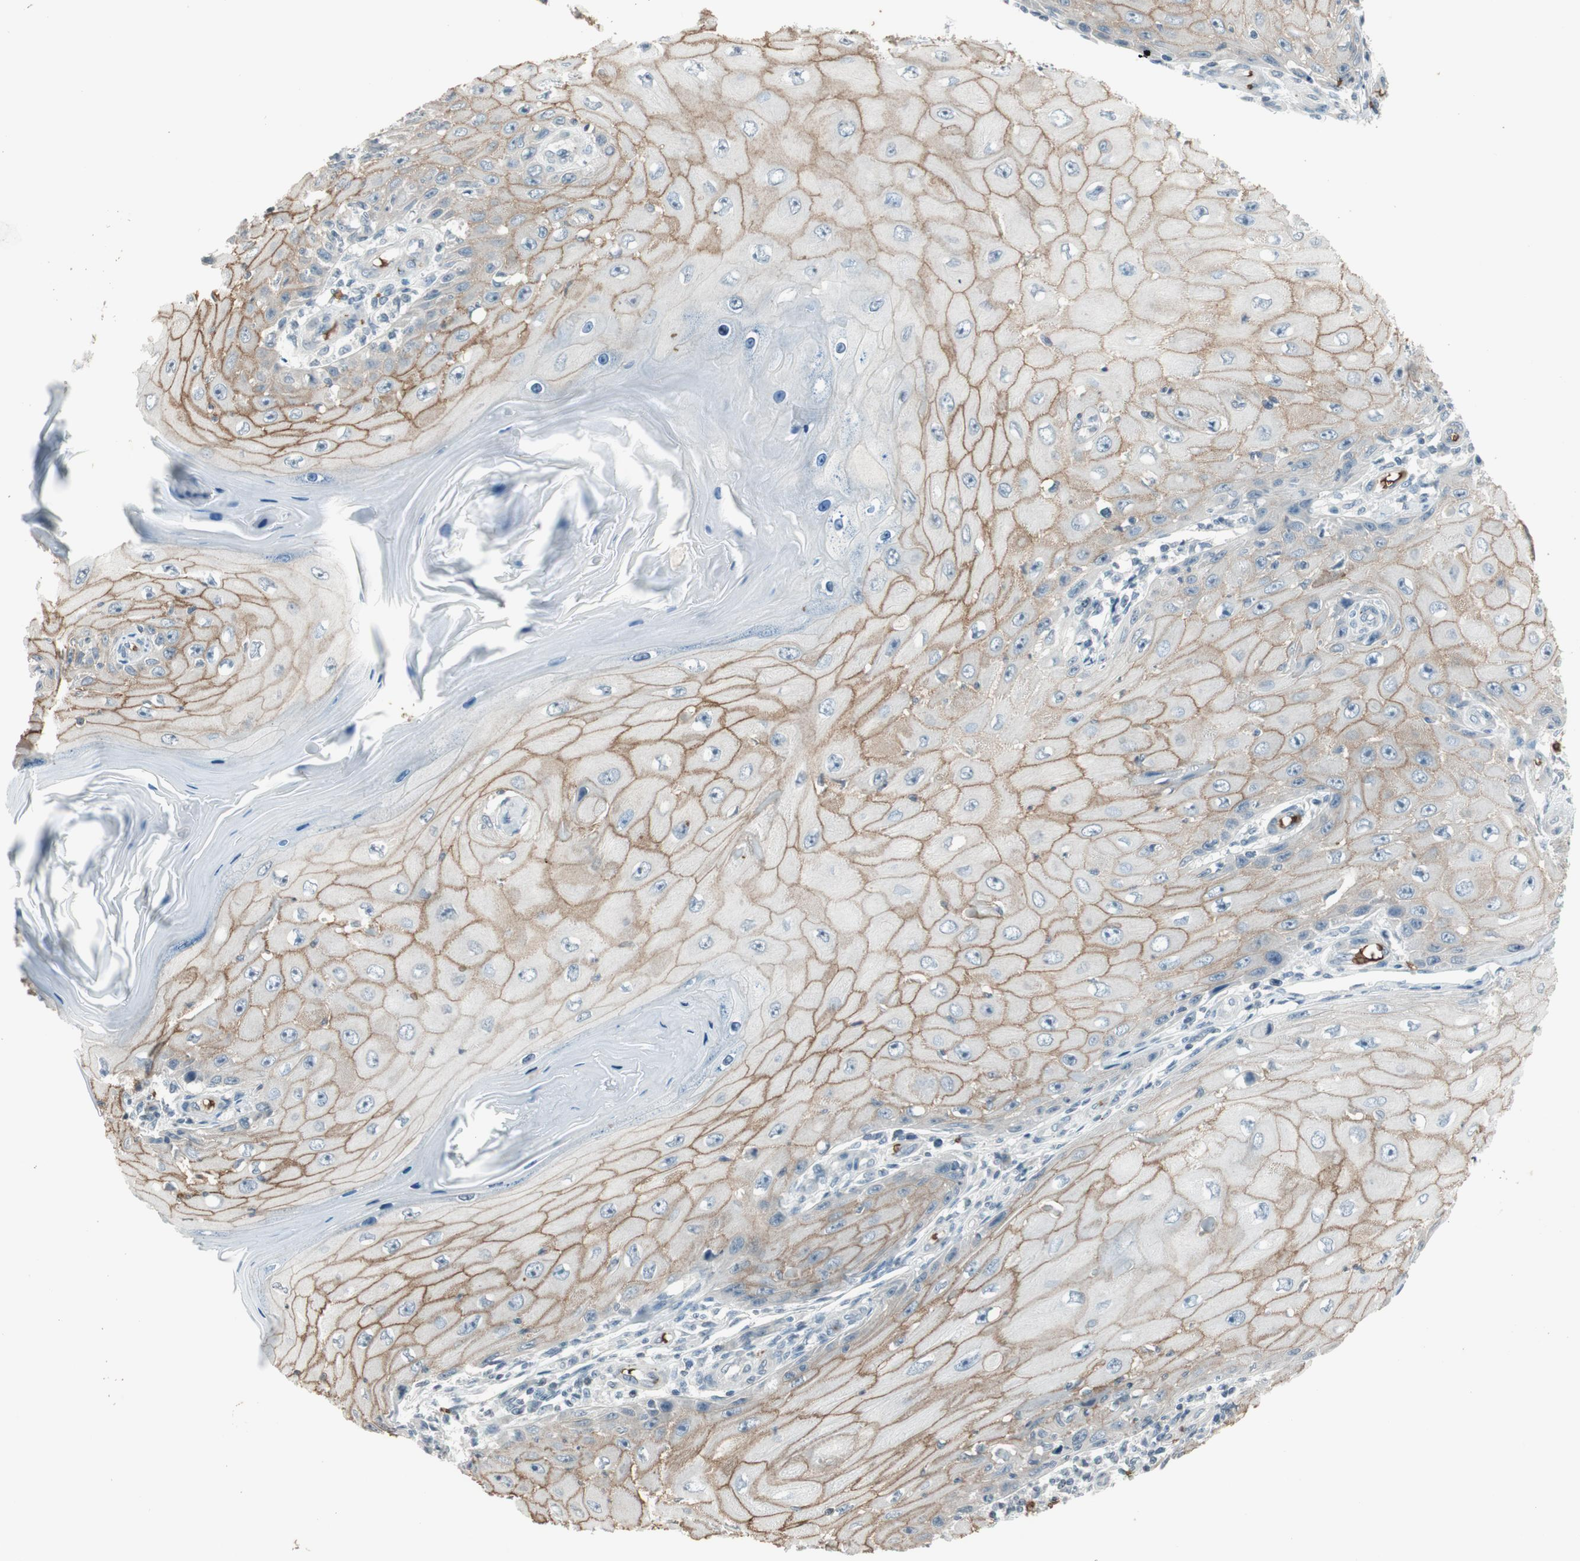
{"staining": {"intensity": "moderate", "quantity": "25%-75%", "location": "cytoplasmic/membranous"}, "tissue": "skin cancer", "cell_type": "Tumor cells", "image_type": "cancer", "snomed": [{"axis": "morphology", "description": "Squamous cell carcinoma, NOS"}, {"axis": "topography", "description": "Skin"}], "caption": "DAB (3,3'-diaminobenzidine) immunohistochemical staining of human skin cancer demonstrates moderate cytoplasmic/membranous protein expression in about 25%-75% of tumor cells.", "gene": "GYPC", "patient": {"sex": "female", "age": 73}}